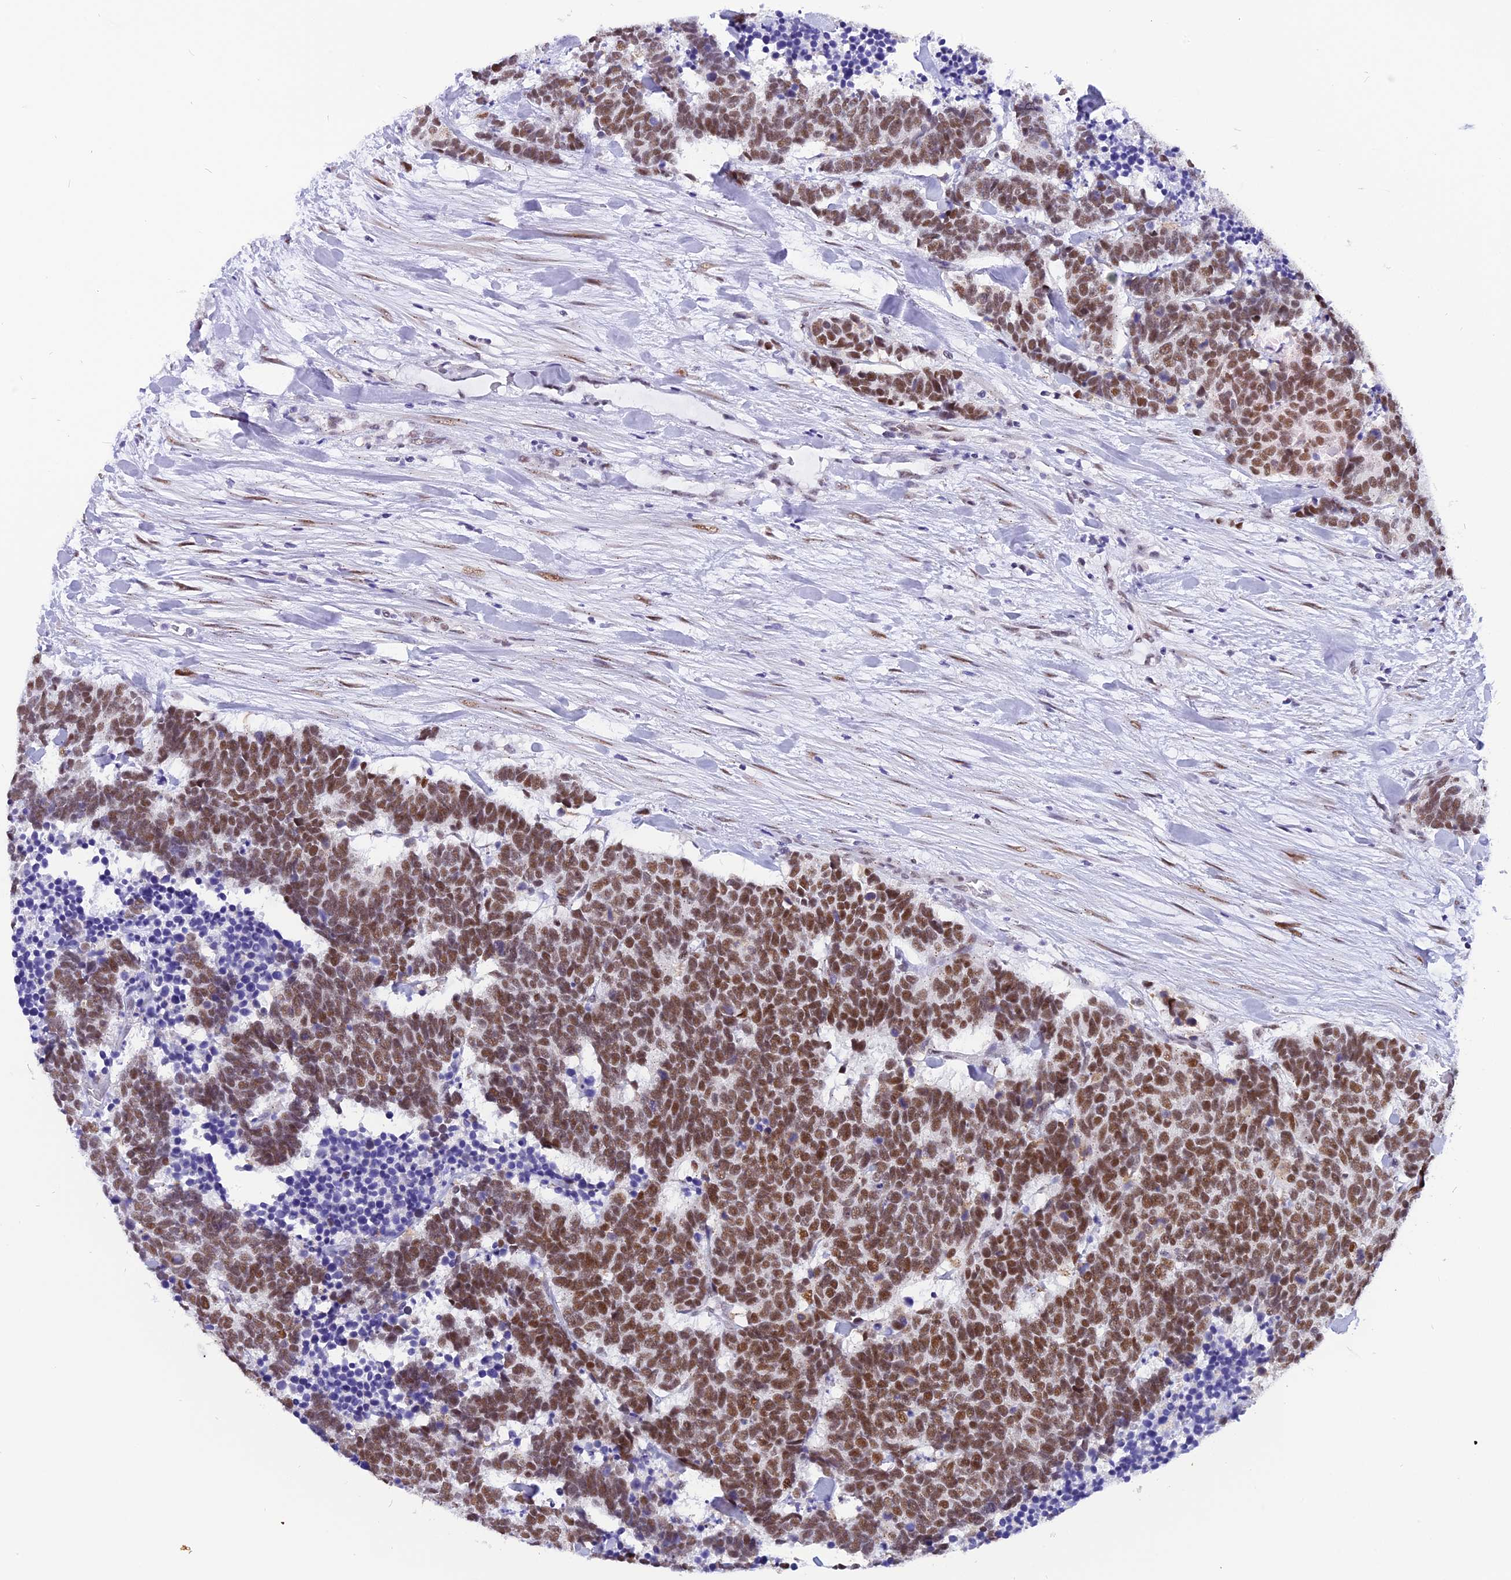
{"staining": {"intensity": "strong", "quantity": ">75%", "location": "nuclear"}, "tissue": "carcinoid", "cell_type": "Tumor cells", "image_type": "cancer", "snomed": [{"axis": "morphology", "description": "Carcinoma, NOS"}, {"axis": "morphology", "description": "Carcinoid, malignant, NOS"}, {"axis": "topography", "description": "Urinary bladder"}], "caption": "Carcinoma stained with IHC shows strong nuclear positivity in about >75% of tumor cells.", "gene": "IRF2BP1", "patient": {"sex": "male", "age": 57}}